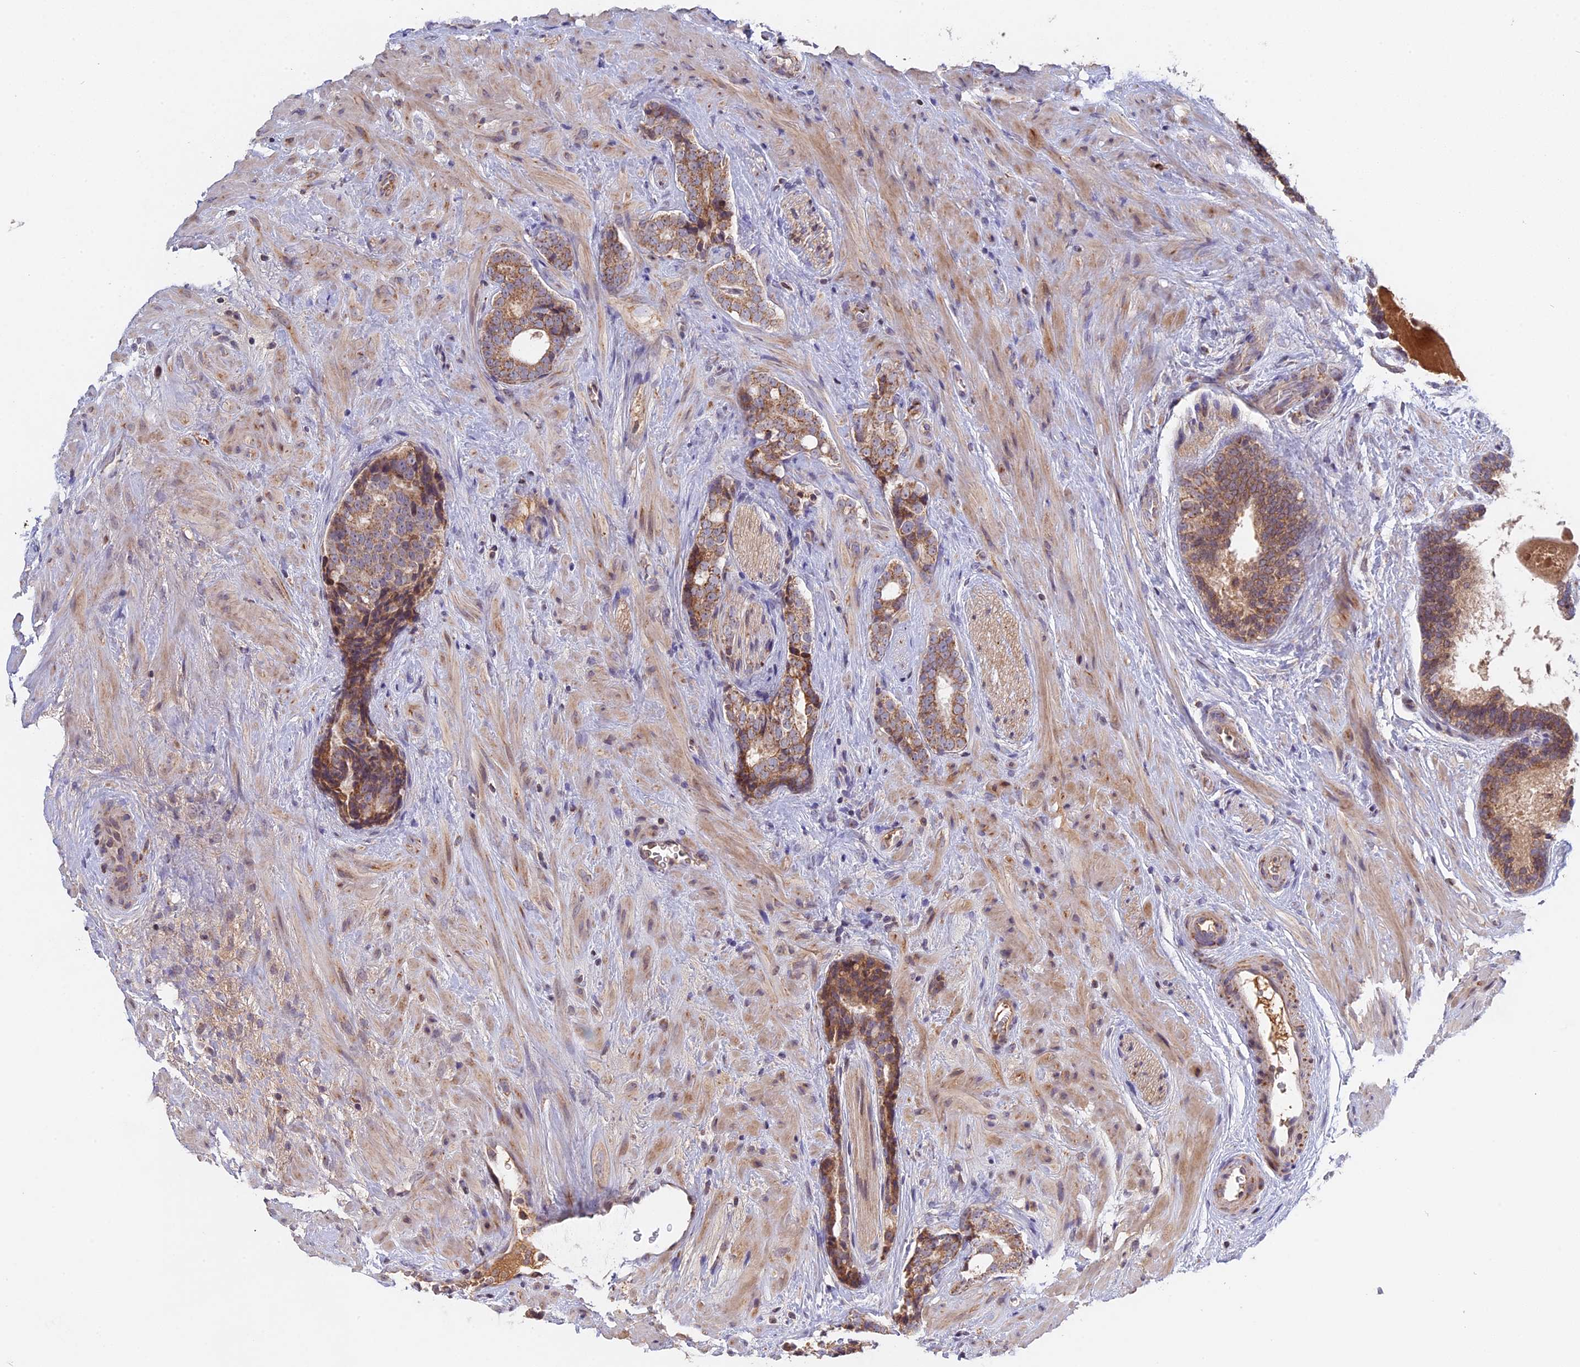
{"staining": {"intensity": "moderate", "quantity": ">75%", "location": "cytoplasmic/membranous"}, "tissue": "prostate cancer", "cell_type": "Tumor cells", "image_type": "cancer", "snomed": [{"axis": "morphology", "description": "Adenocarcinoma, High grade"}, {"axis": "topography", "description": "Prostate"}], "caption": "Tumor cells show moderate cytoplasmic/membranous positivity in approximately >75% of cells in adenocarcinoma (high-grade) (prostate).", "gene": "MPV17L", "patient": {"sex": "male", "age": 56}}